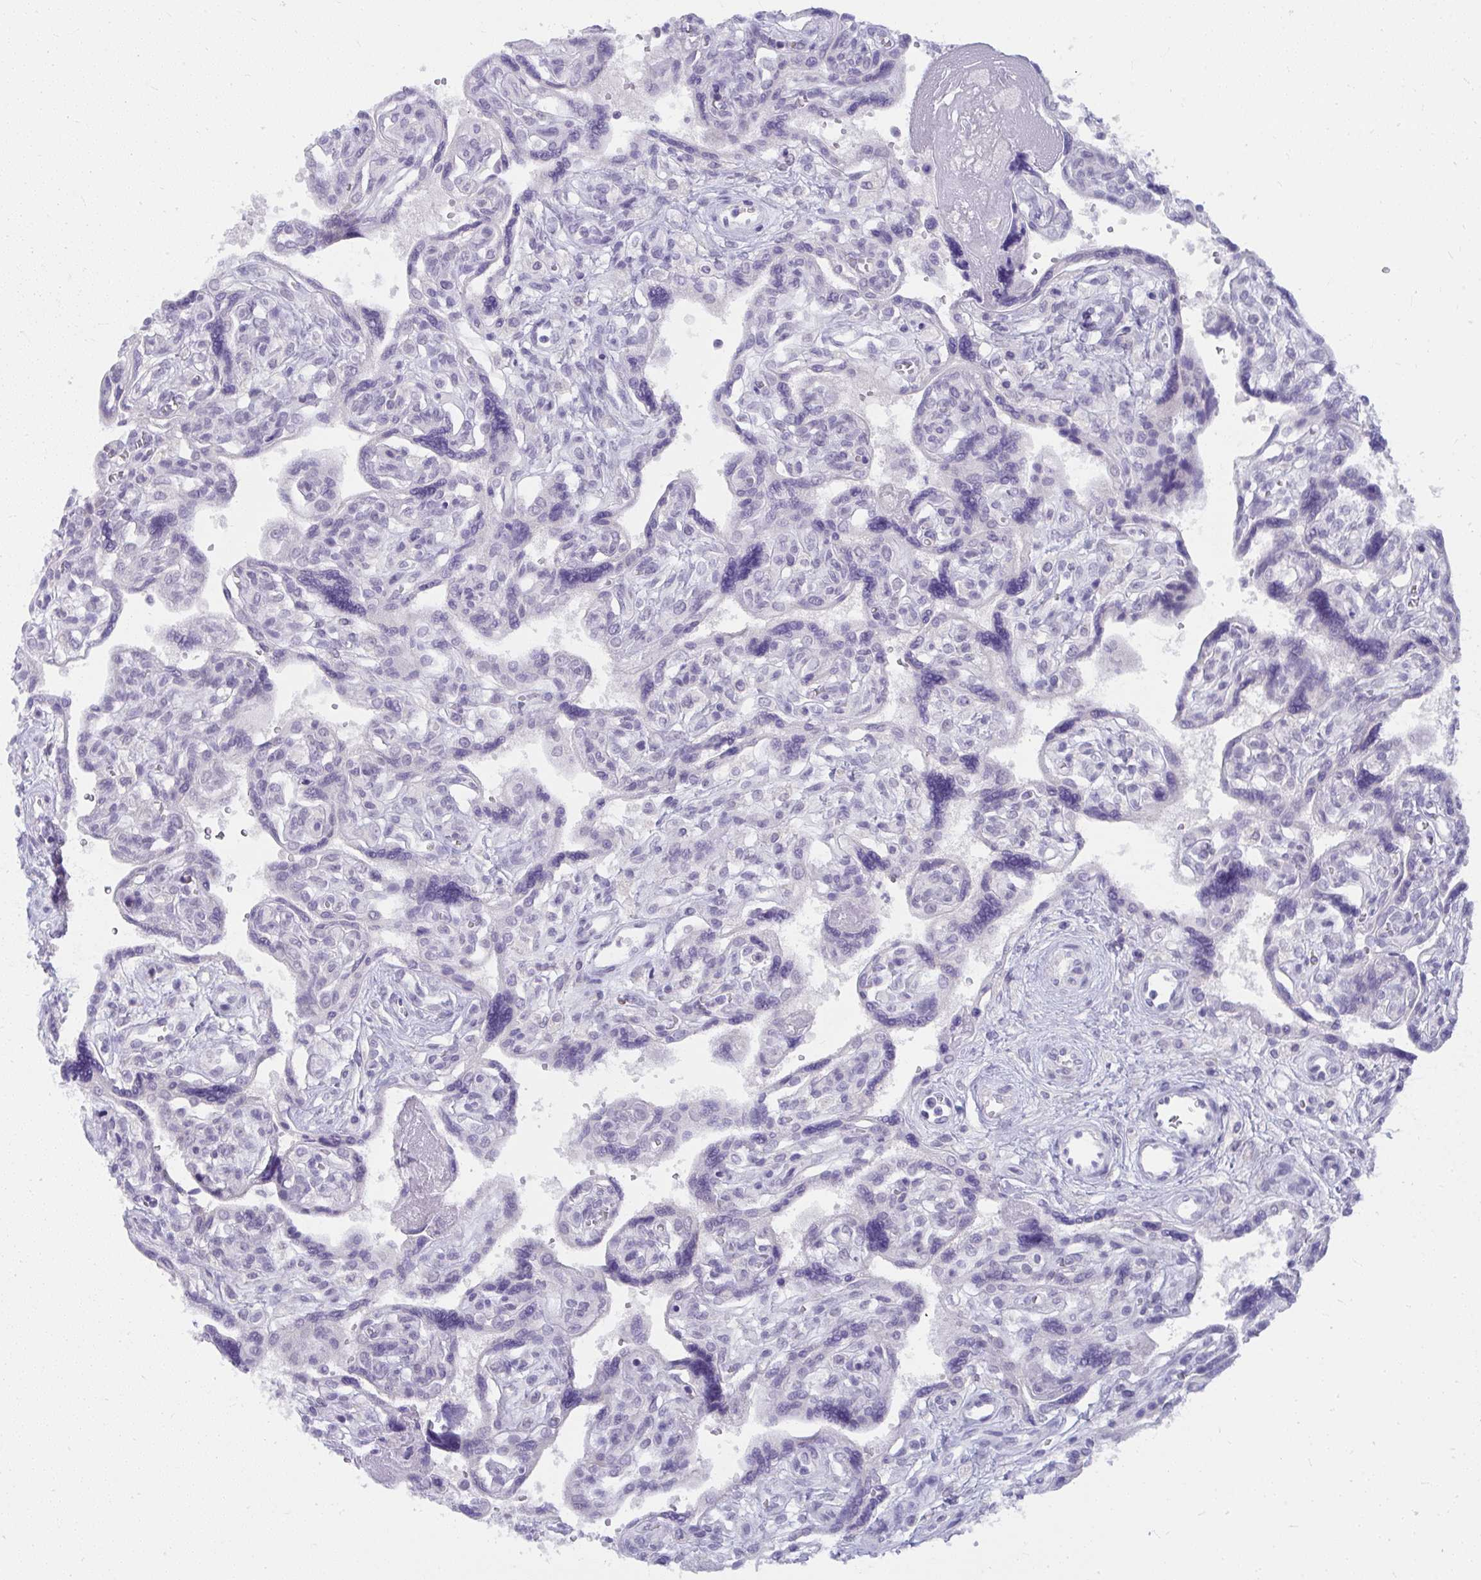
{"staining": {"intensity": "negative", "quantity": "none", "location": "none"}, "tissue": "placenta", "cell_type": "Trophoblastic cells", "image_type": "normal", "snomed": [{"axis": "morphology", "description": "Normal tissue, NOS"}, {"axis": "topography", "description": "Placenta"}], "caption": "DAB (3,3'-diaminobenzidine) immunohistochemical staining of benign human placenta demonstrates no significant staining in trophoblastic cells. (Stains: DAB (3,3'-diaminobenzidine) immunohistochemistry with hematoxylin counter stain, Microscopy: brightfield microscopy at high magnification).", "gene": "UGT3A2", "patient": {"sex": "female", "age": 39}}